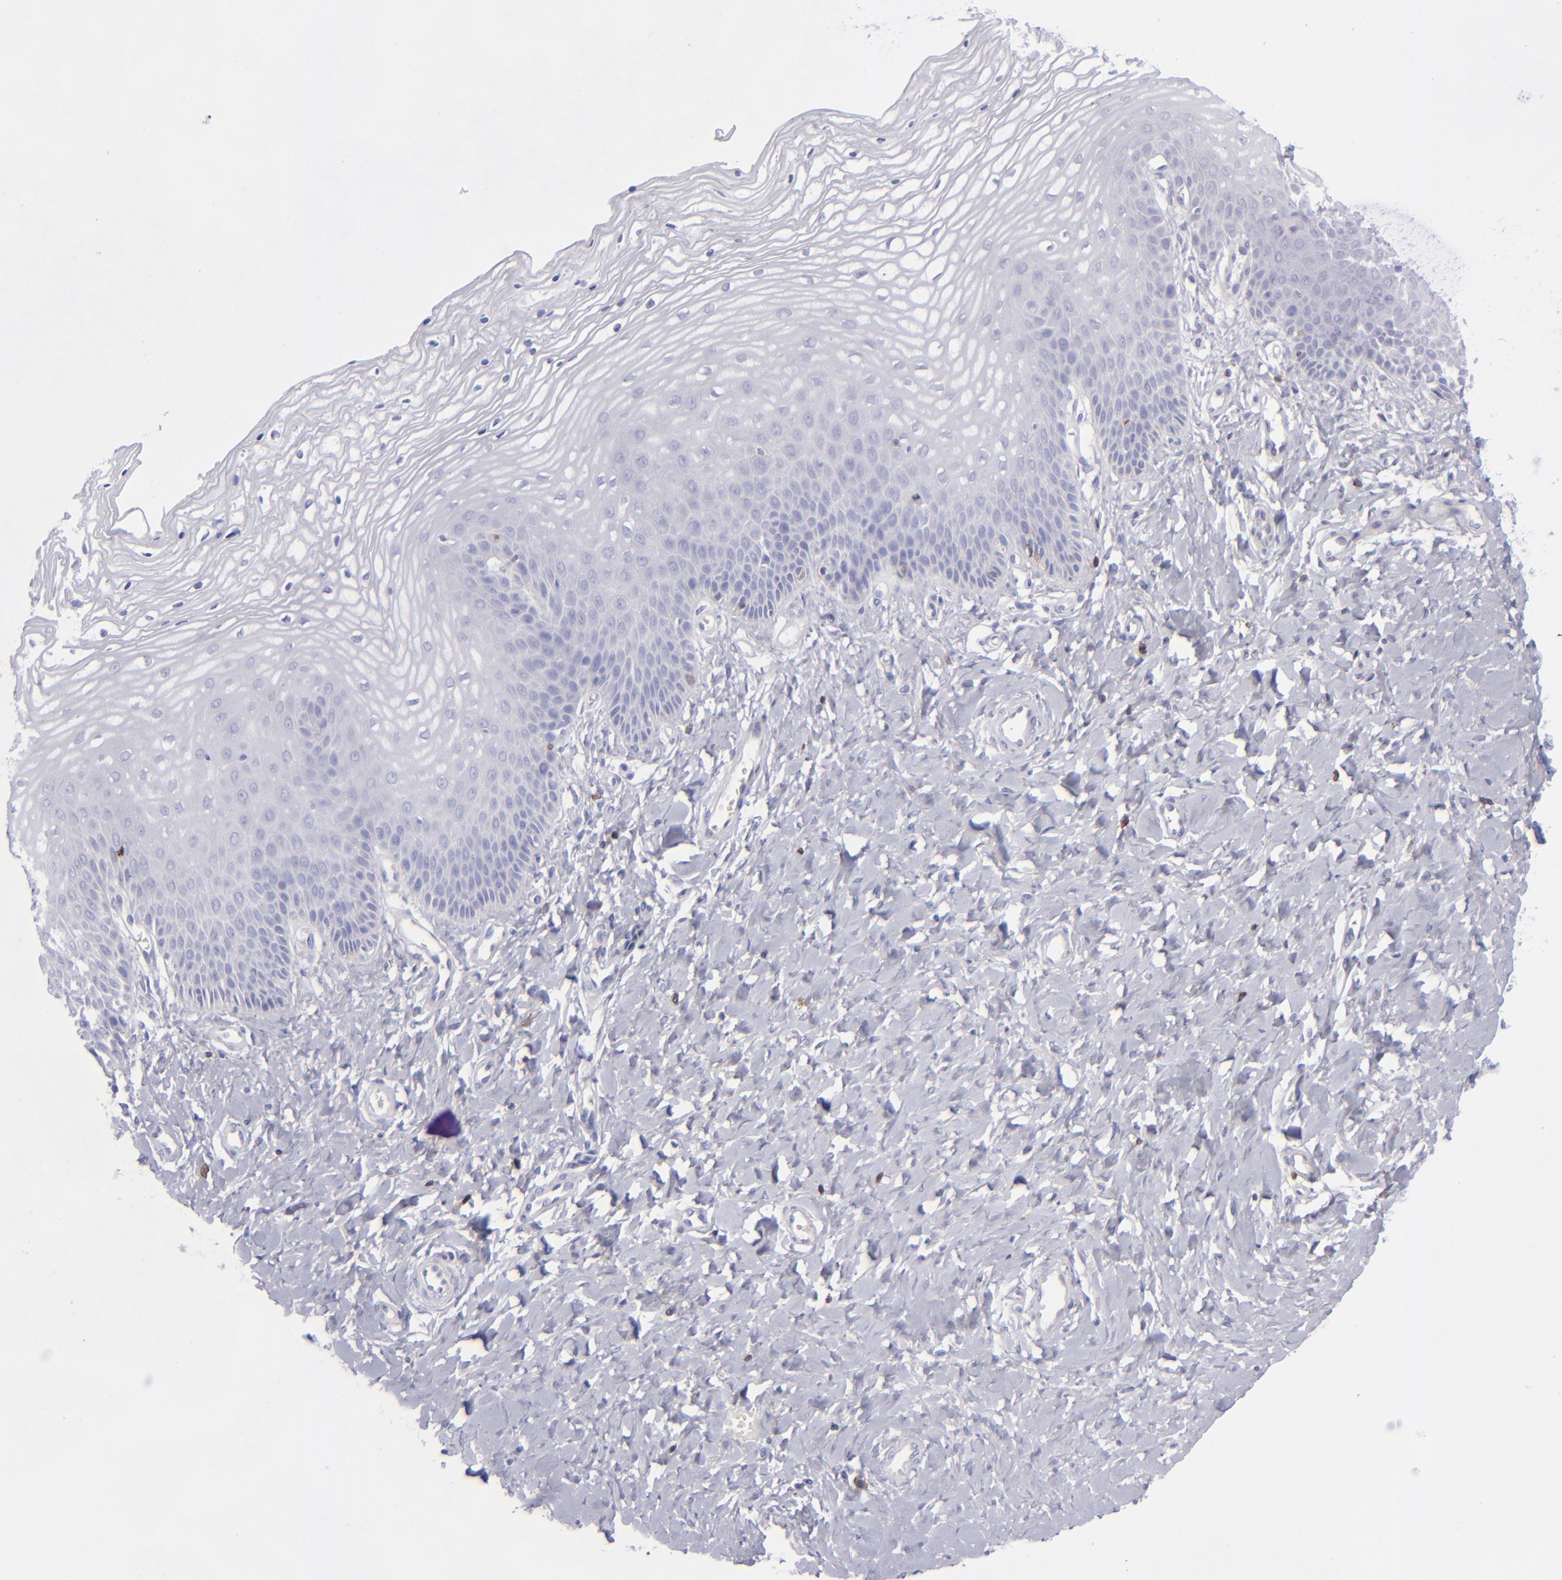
{"staining": {"intensity": "negative", "quantity": "none", "location": "none"}, "tissue": "vagina", "cell_type": "Squamous epithelial cells", "image_type": "normal", "snomed": [{"axis": "morphology", "description": "Normal tissue, NOS"}, {"axis": "topography", "description": "Vagina"}], "caption": "This is an immunohistochemistry micrograph of unremarkable vagina. There is no staining in squamous epithelial cells.", "gene": "CD27", "patient": {"sex": "female", "age": 68}}